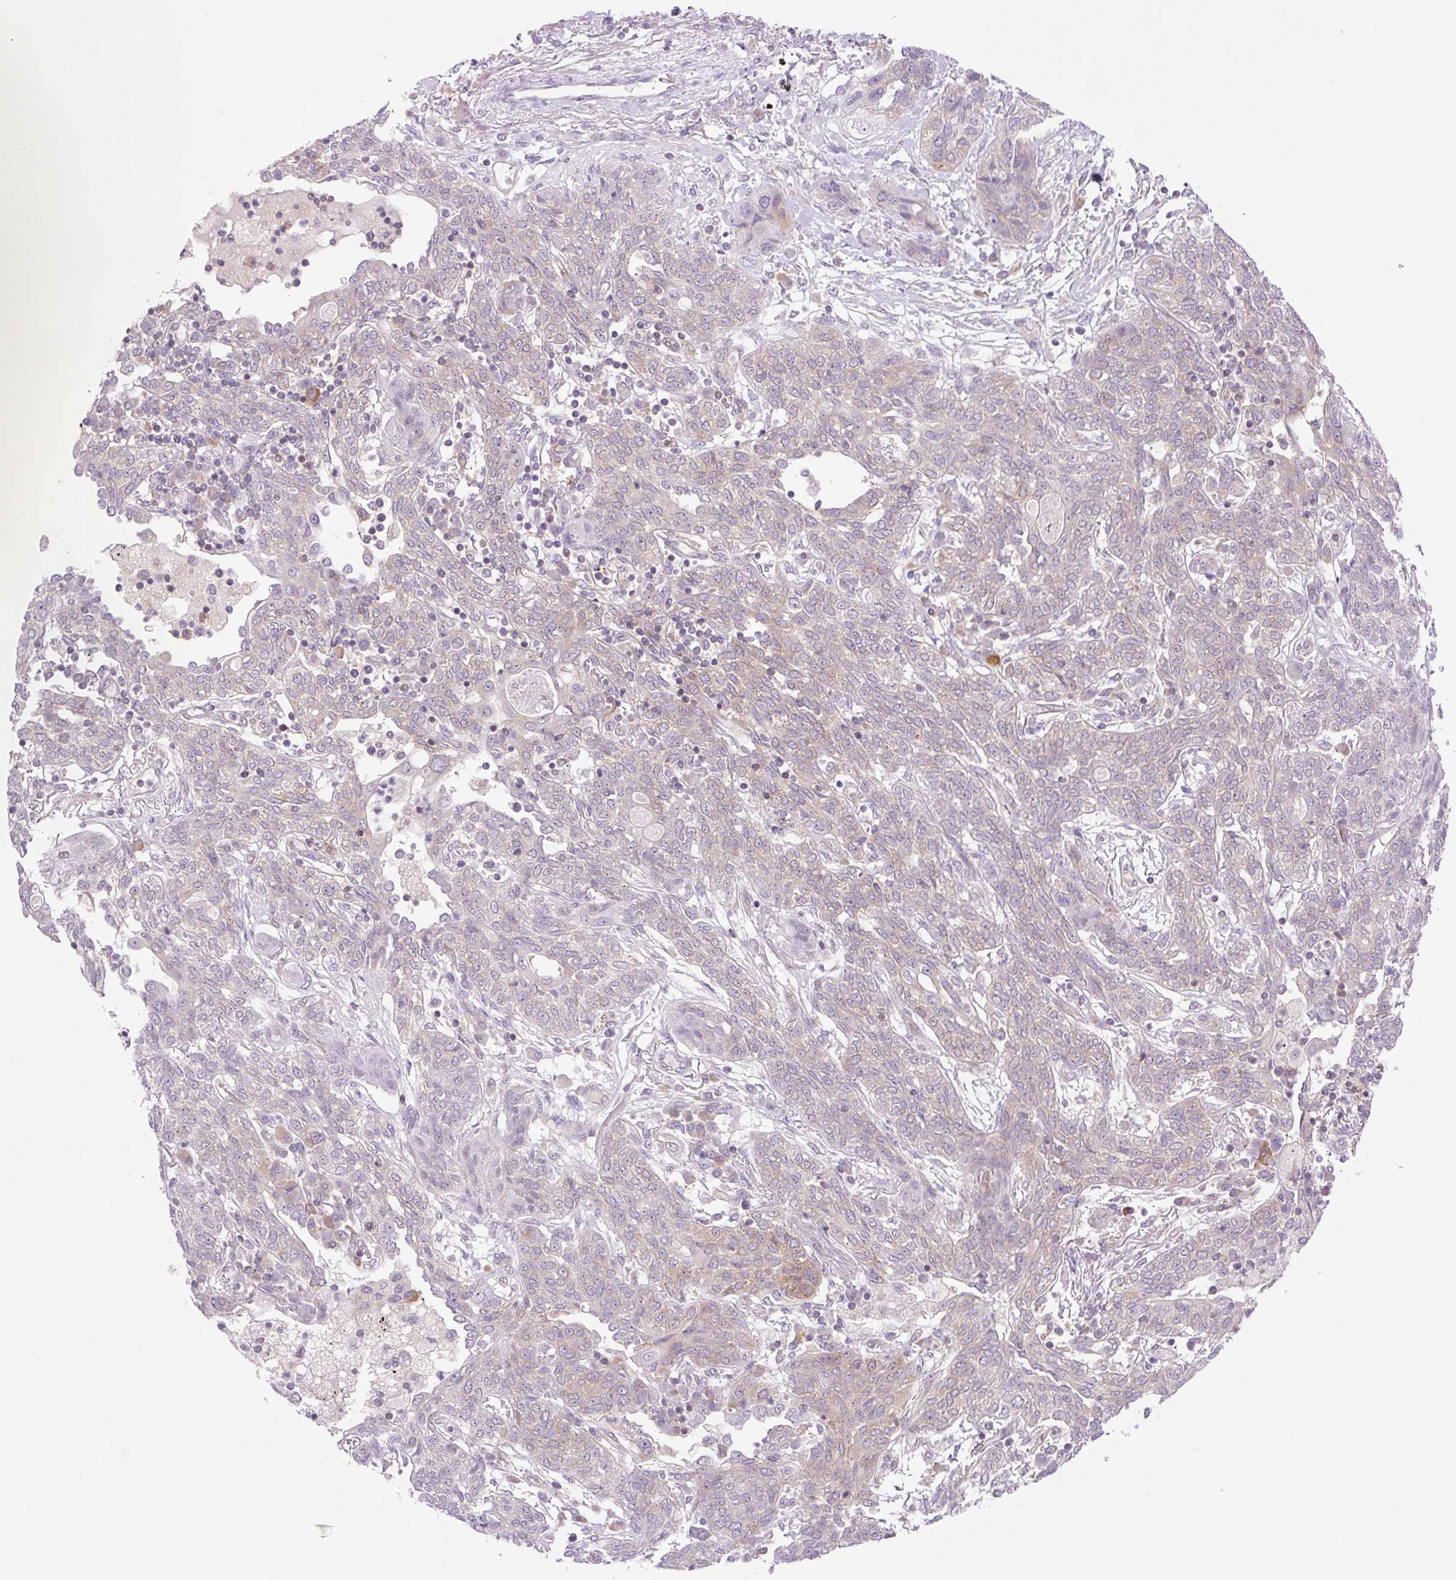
{"staining": {"intensity": "weak", "quantity": "<25%", "location": "cytoplasmic/membranous"}, "tissue": "lung cancer", "cell_type": "Tumor cells", "image_type": "cancer", "snomed": [{"axis": "morphology", "description": "Squamous cell carcinoma, NOS"}, {"axis": "topography", "description": "Lung"}], "caption": "This is a photomicrograph of immunohistochemistry (IHC) staining of lung cancer (squamous cell carcinoma), which shows no staining in tumor cells.", "gene": "MINK1", "patient": {"sex": "female", "age": 70}}